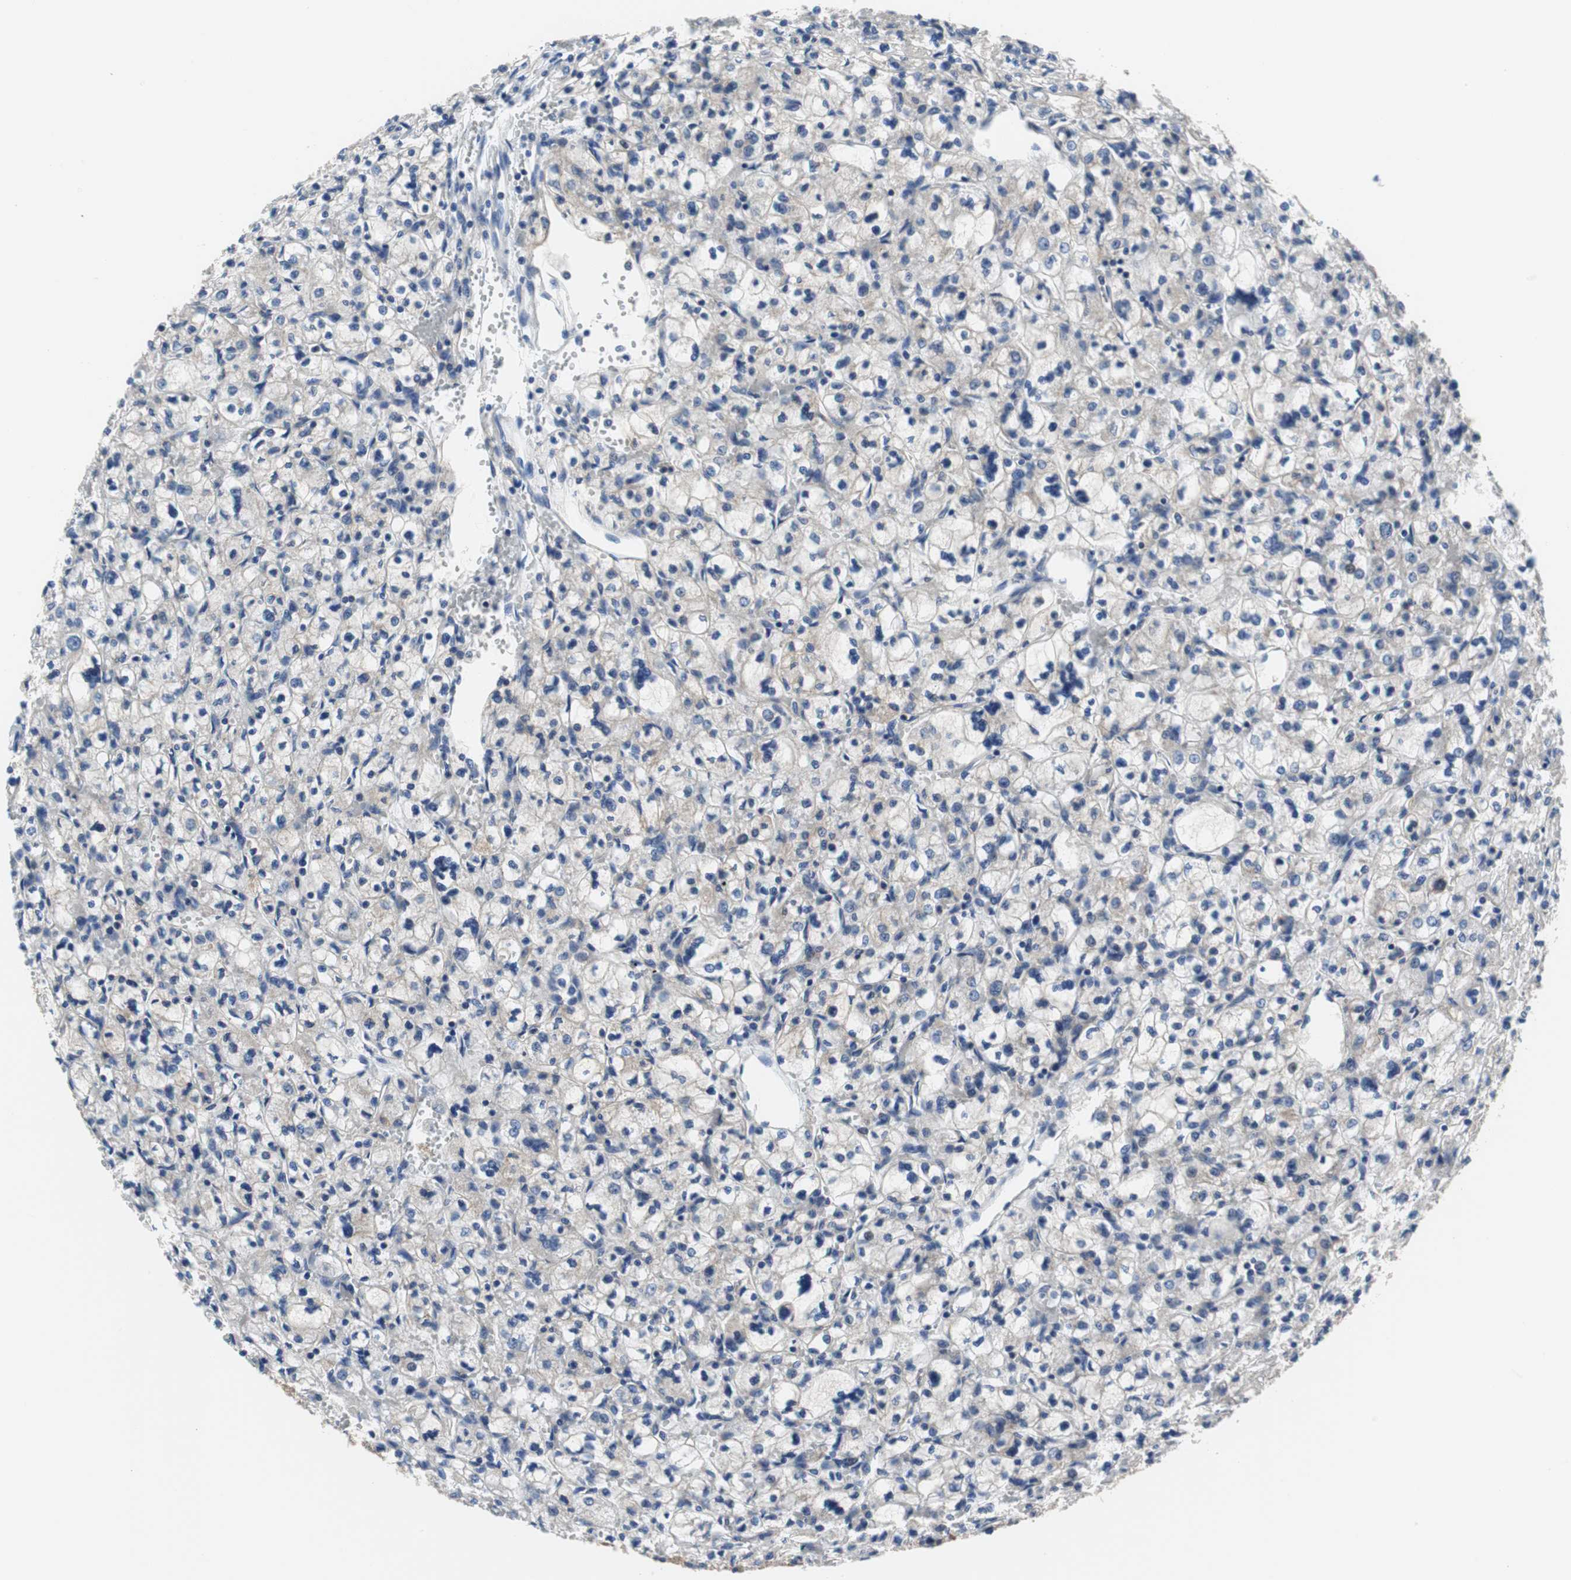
{"staining": {"intensity": "weak", "quantity": "25%-75%", "location": "cytoplasmic/membranous"}, "tissue": "renal cancer", "cell_type": "Tumor cells", "image_type": "cancer", "snomed": [{"axis": "morphology", "description": "Adenocarcinoma, NOS"}, {"axis": "topography", "description": "Kidney"}], "caption": "Protein expression analysis of human adenocarcinoma (renal) reveals weak cytoplasmic/membranous staining in about 25%-75% of tumor cells.", "gene": "BRAF", "patient": {"sex": "female", "age": 83}}